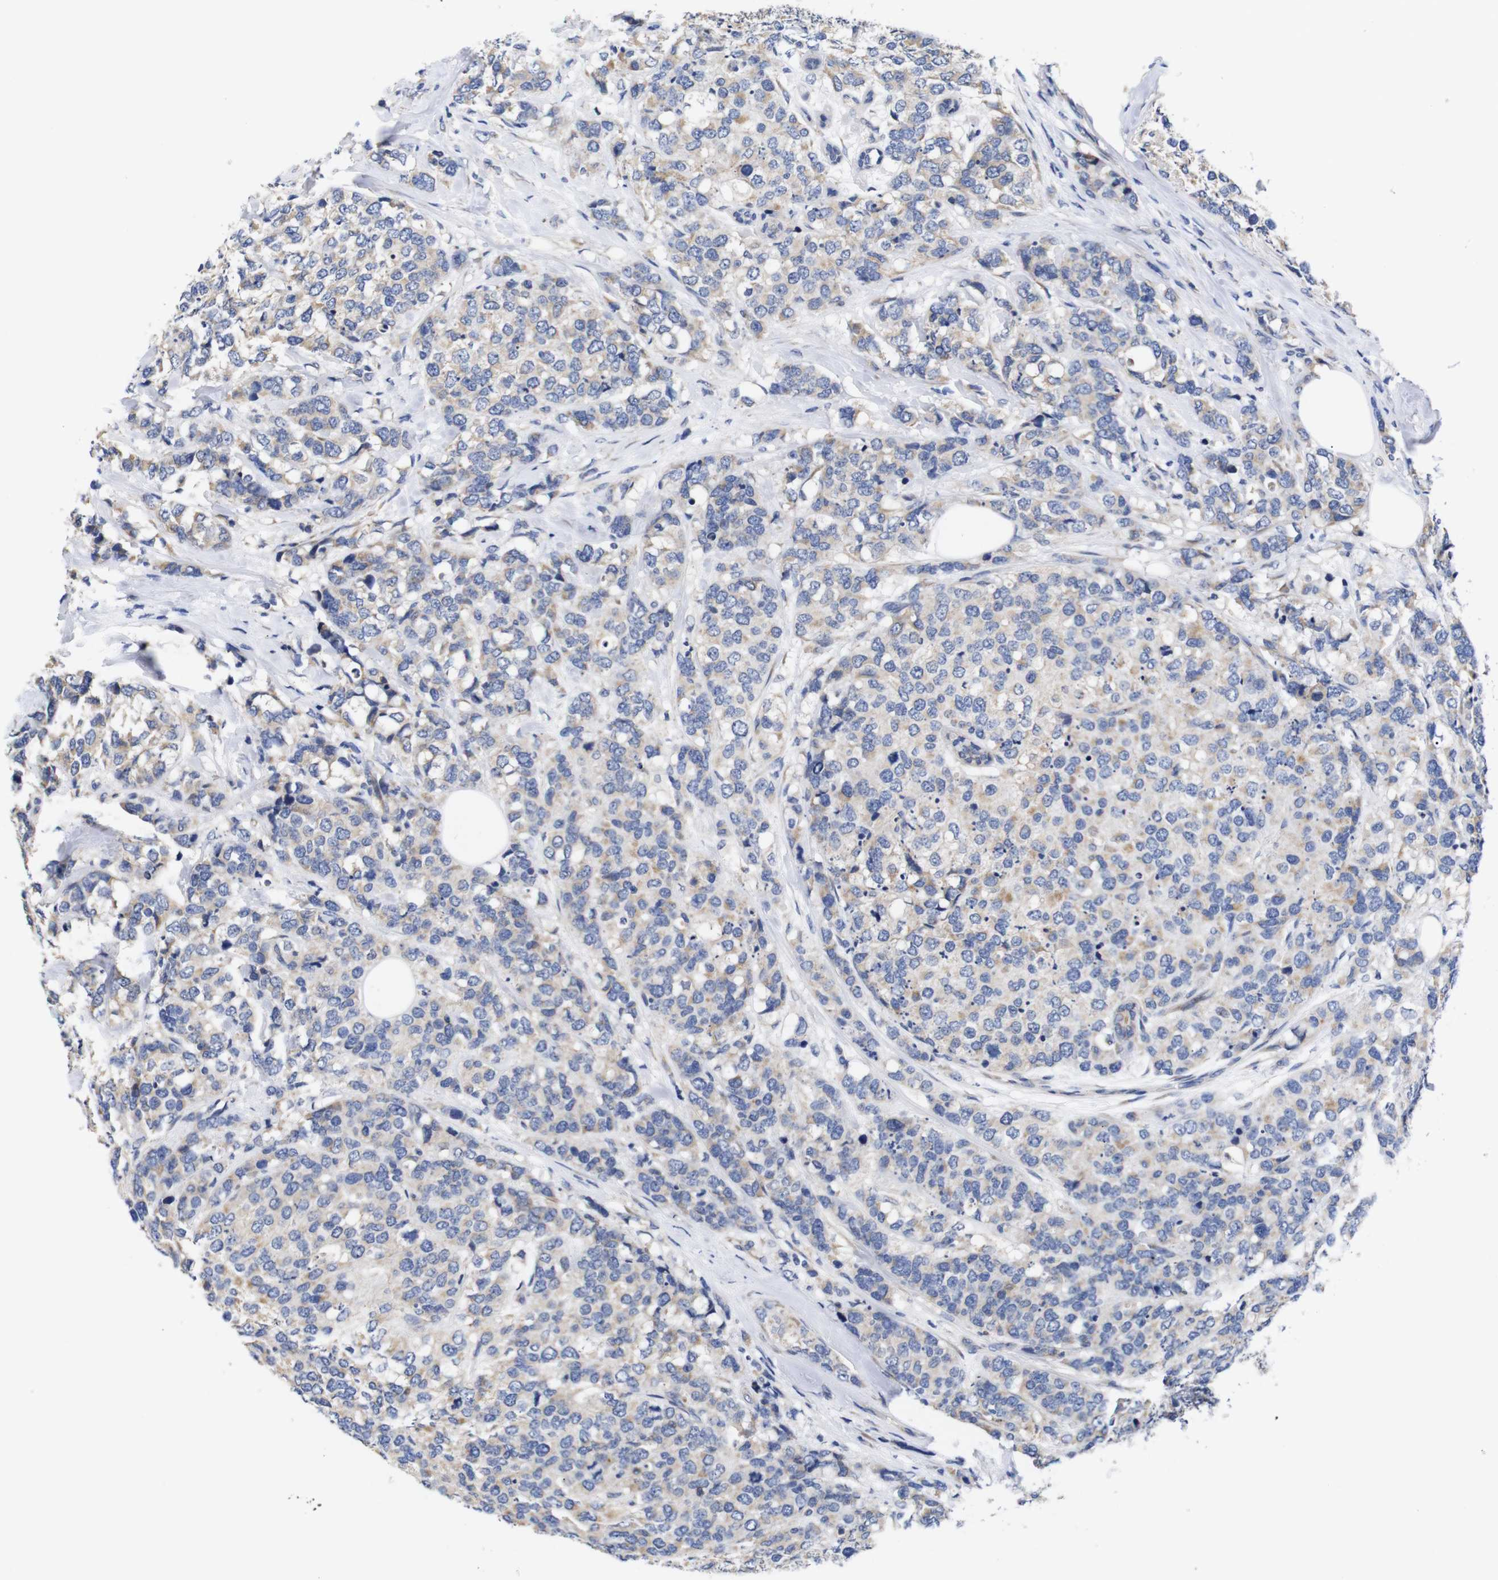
{"staining": {"intensity": "weak", "quantity": "25%-75%", "location": "cytoplasmic/membranous"}, "tissue": "breast cancer", "cell_type": "Tumor cells", "image_type": "cancer", "snomed": [{"axis": "morphology", "description": "Lobular carcinoma"}, {"axis": "topography", "description": "Breast"}], "caption": "DAB (3,3'-diaminobenzidine) immunohistochemical staining of human breast cancer reveals weak cytoplasmic/membranous protein staining in about 25%-75% of tumor cells.", "gene": "OPN3", "patient": {"sex": "female", "age": 59}}